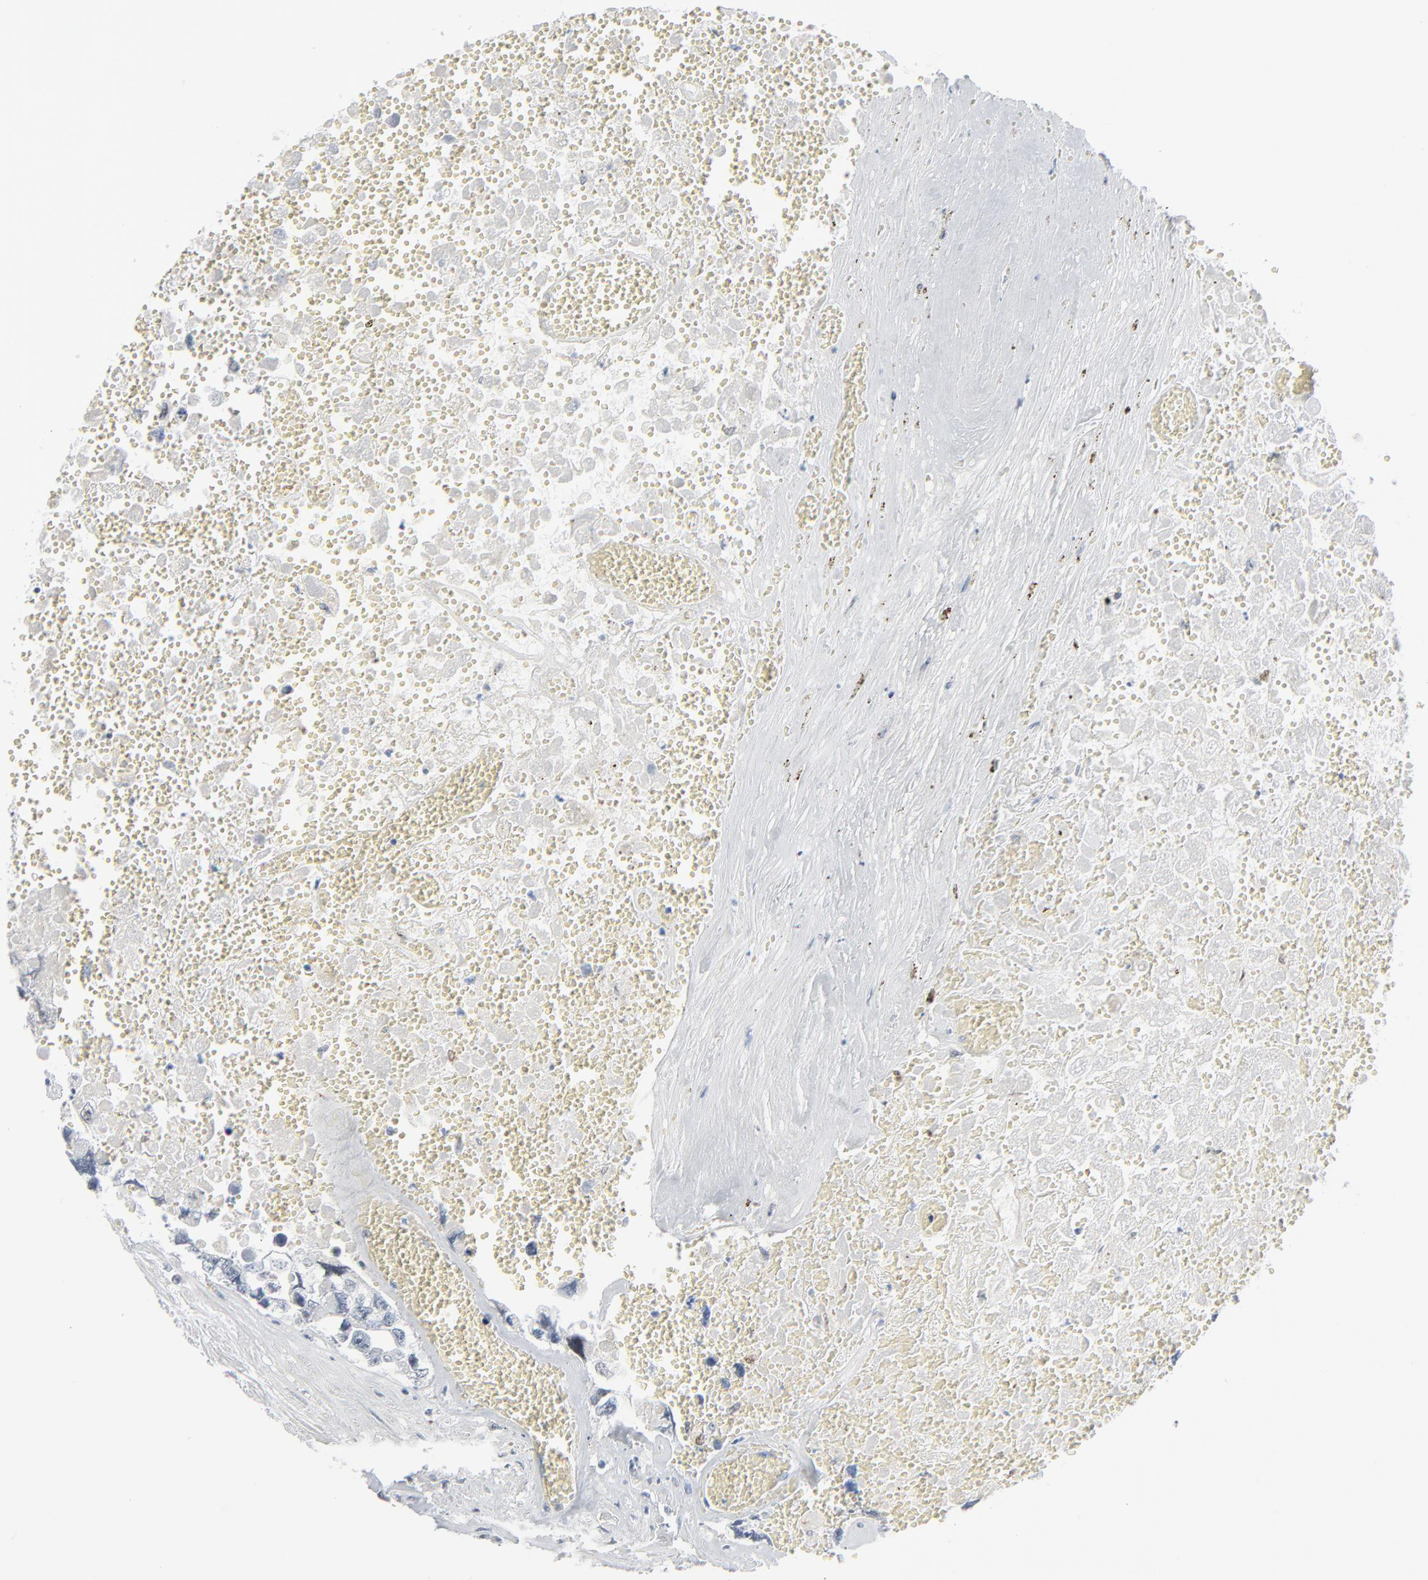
{"staining": {"intensity": "negative", "quantity": "none", "location": "none"}, "tissue": "testis cancer", "cell_type": "Tumor cells", "image_type": "cancer", "snomed": [{"axis": "morphology", "description": "Seminoma, NOS"}, {"axis": "topography", "description": "Testis"}], "caption": "The photomicrograph exhibits no significant positivity in tumor cells of seminoma (testis).", "gene": "MITF", "patient": {"sex": "male", "age": 41}}